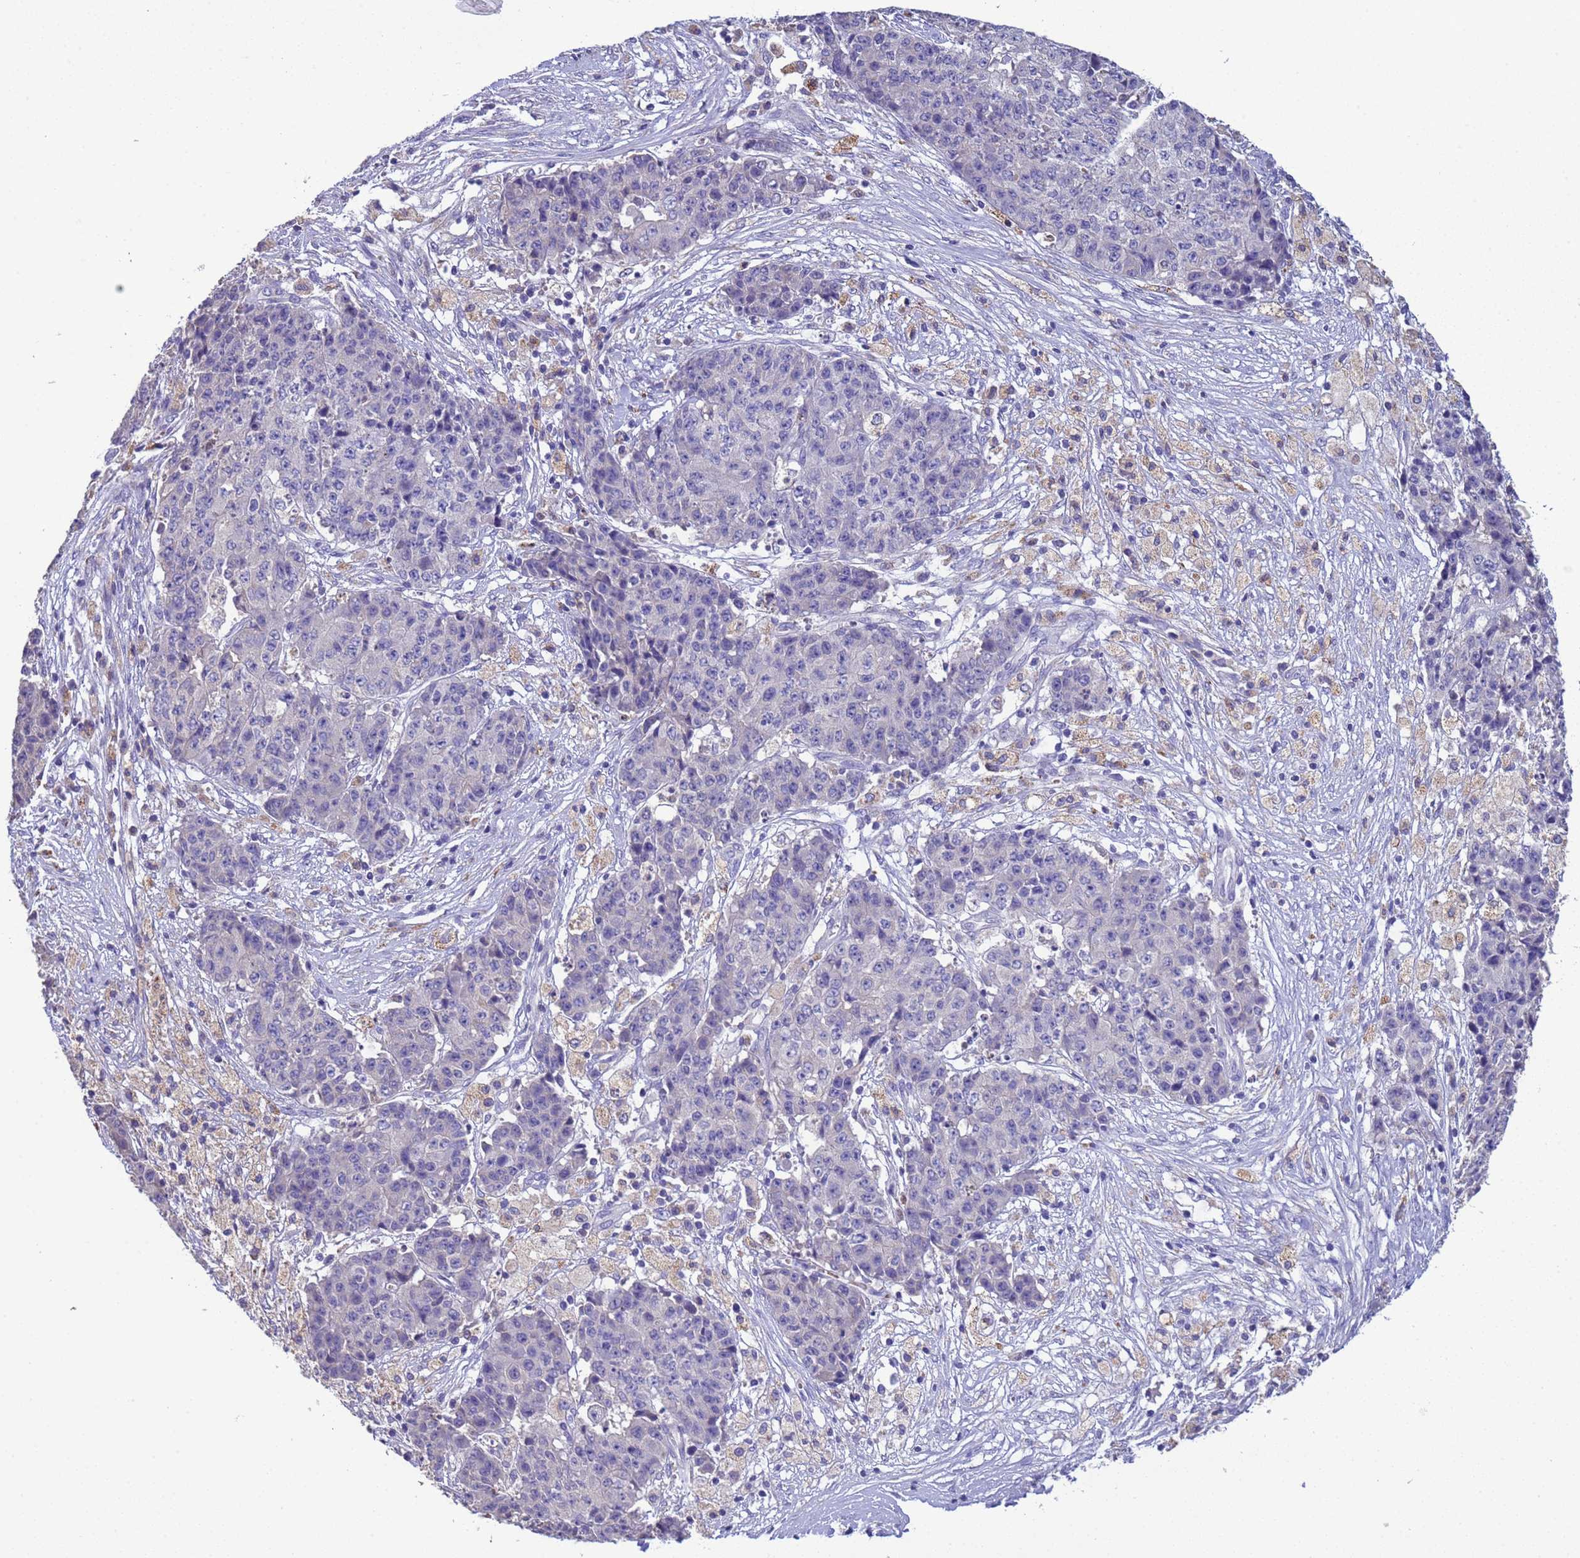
{"staining": {"intensity": "negative", "quantity": "none", "location": "none"}, "tissue": "ovarian cancer", "cell_type": "Tumor cells", "image_type": "cancer", "snomed": [{"axis": "morphology", "description": "Carcinoma, endometroid"}, {"axis": "topography", "description": "Ovary"}], "caption": "Tumor cells are negative for protein expression in human ovarian cancer (endometroid carcinoma). (Stains: DAB (3,3'-diaminobenzidine) IHC with hematoxylin counter stain, Microscopy: brightfield microscopy at high magnification).", "gene": "SLC24A3", "patient": {"sex": "female", "age": 42}}